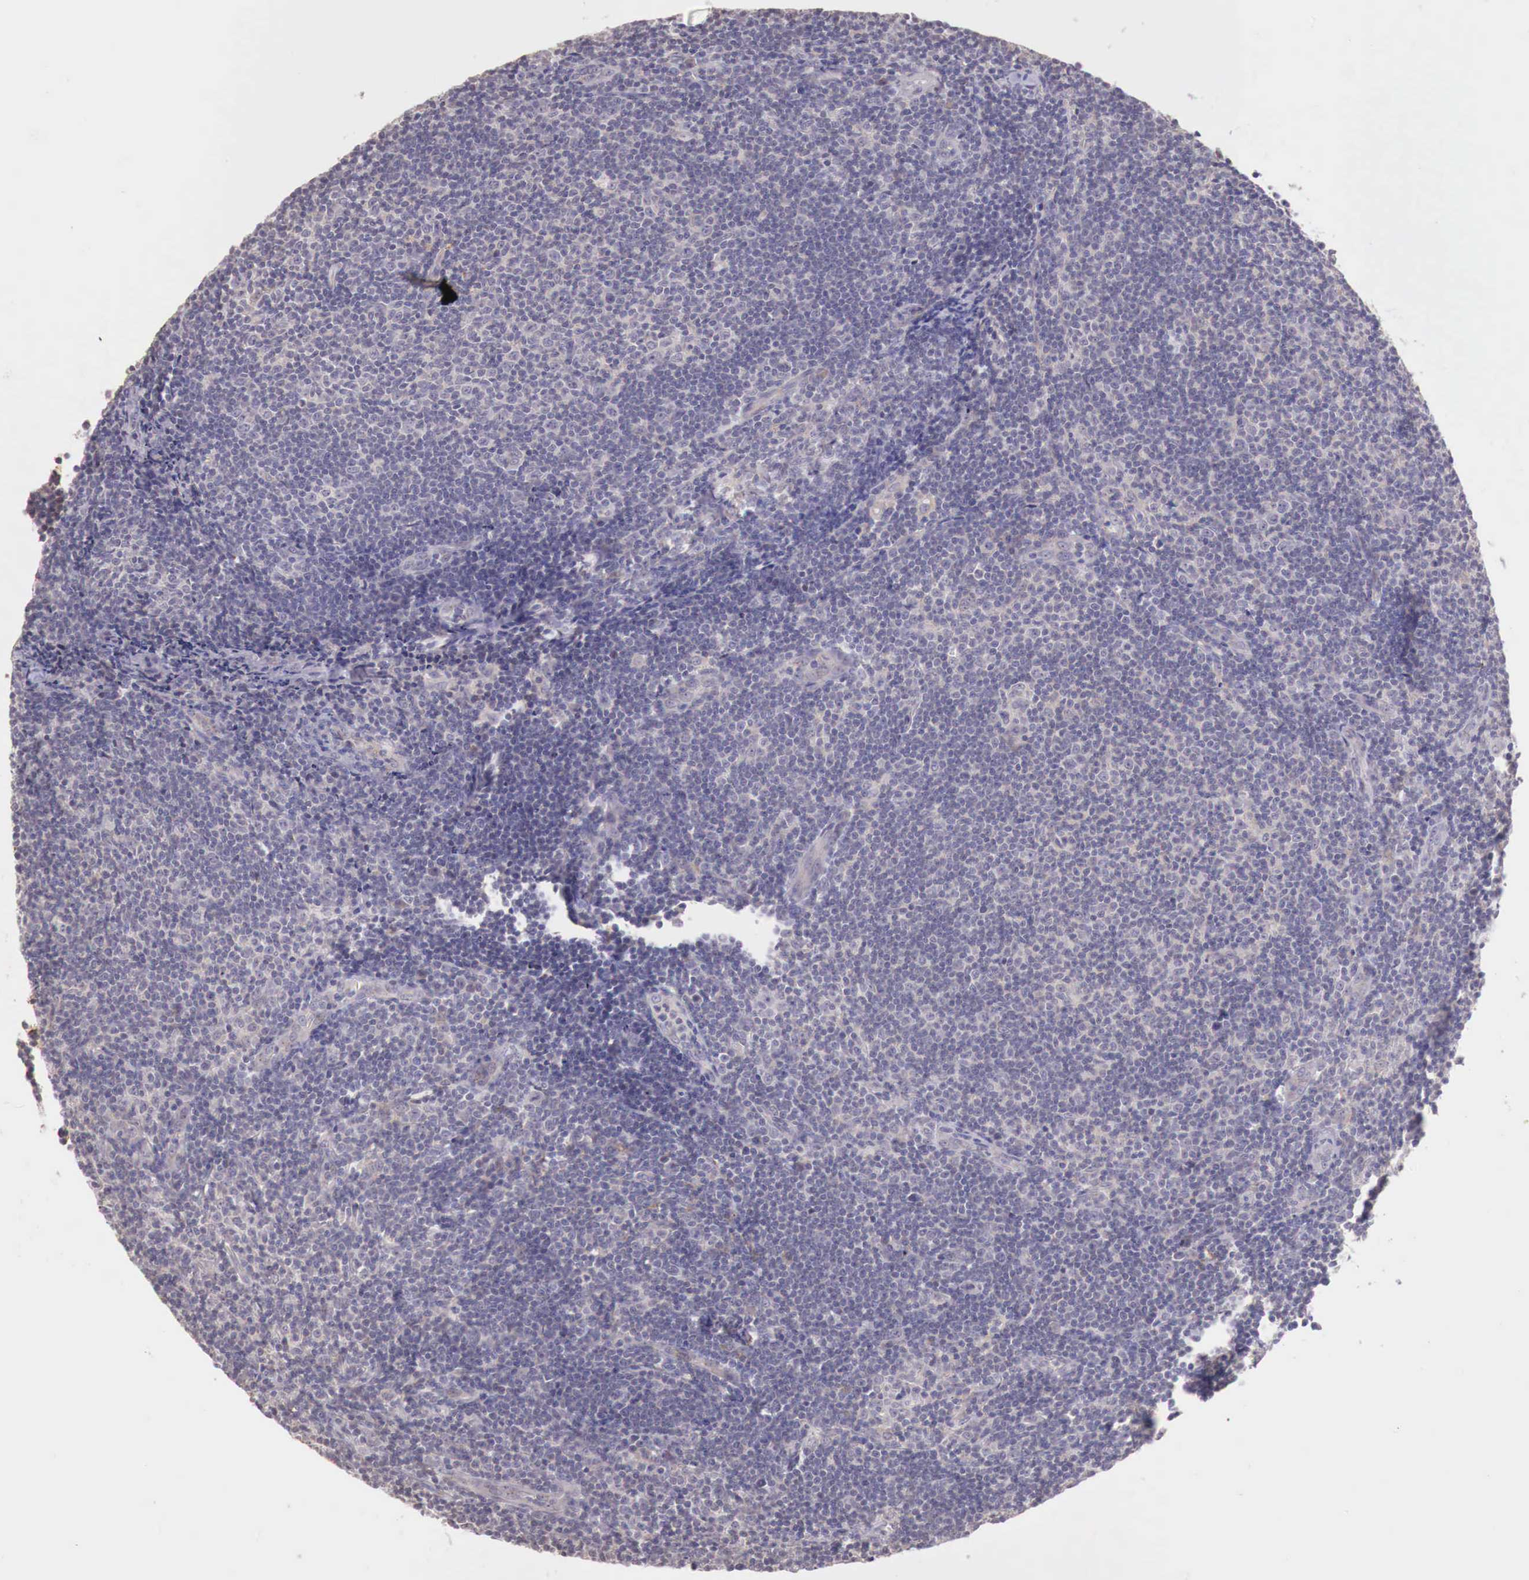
{"staining": {"intensity": "negative", "quantity": "none", "location": "none"}, "tissue": "lymphoma", "cell_type": "Tumor cells", "image_type": "cancer", "snomed": [{"axis": "morphology", "description": "Malignant lymphoma, non-Hodgkin's type, Low grade"}, {"axis": "topography", "description": "Lymph node"}], "caption": "A high-resolution histopathology image shows immunohistochemistry staining of lymphoma, which shows no significant positivity in tumor cells.", "gene": "CHRDL1", "patient": {"sex": "male", "age": 49}}